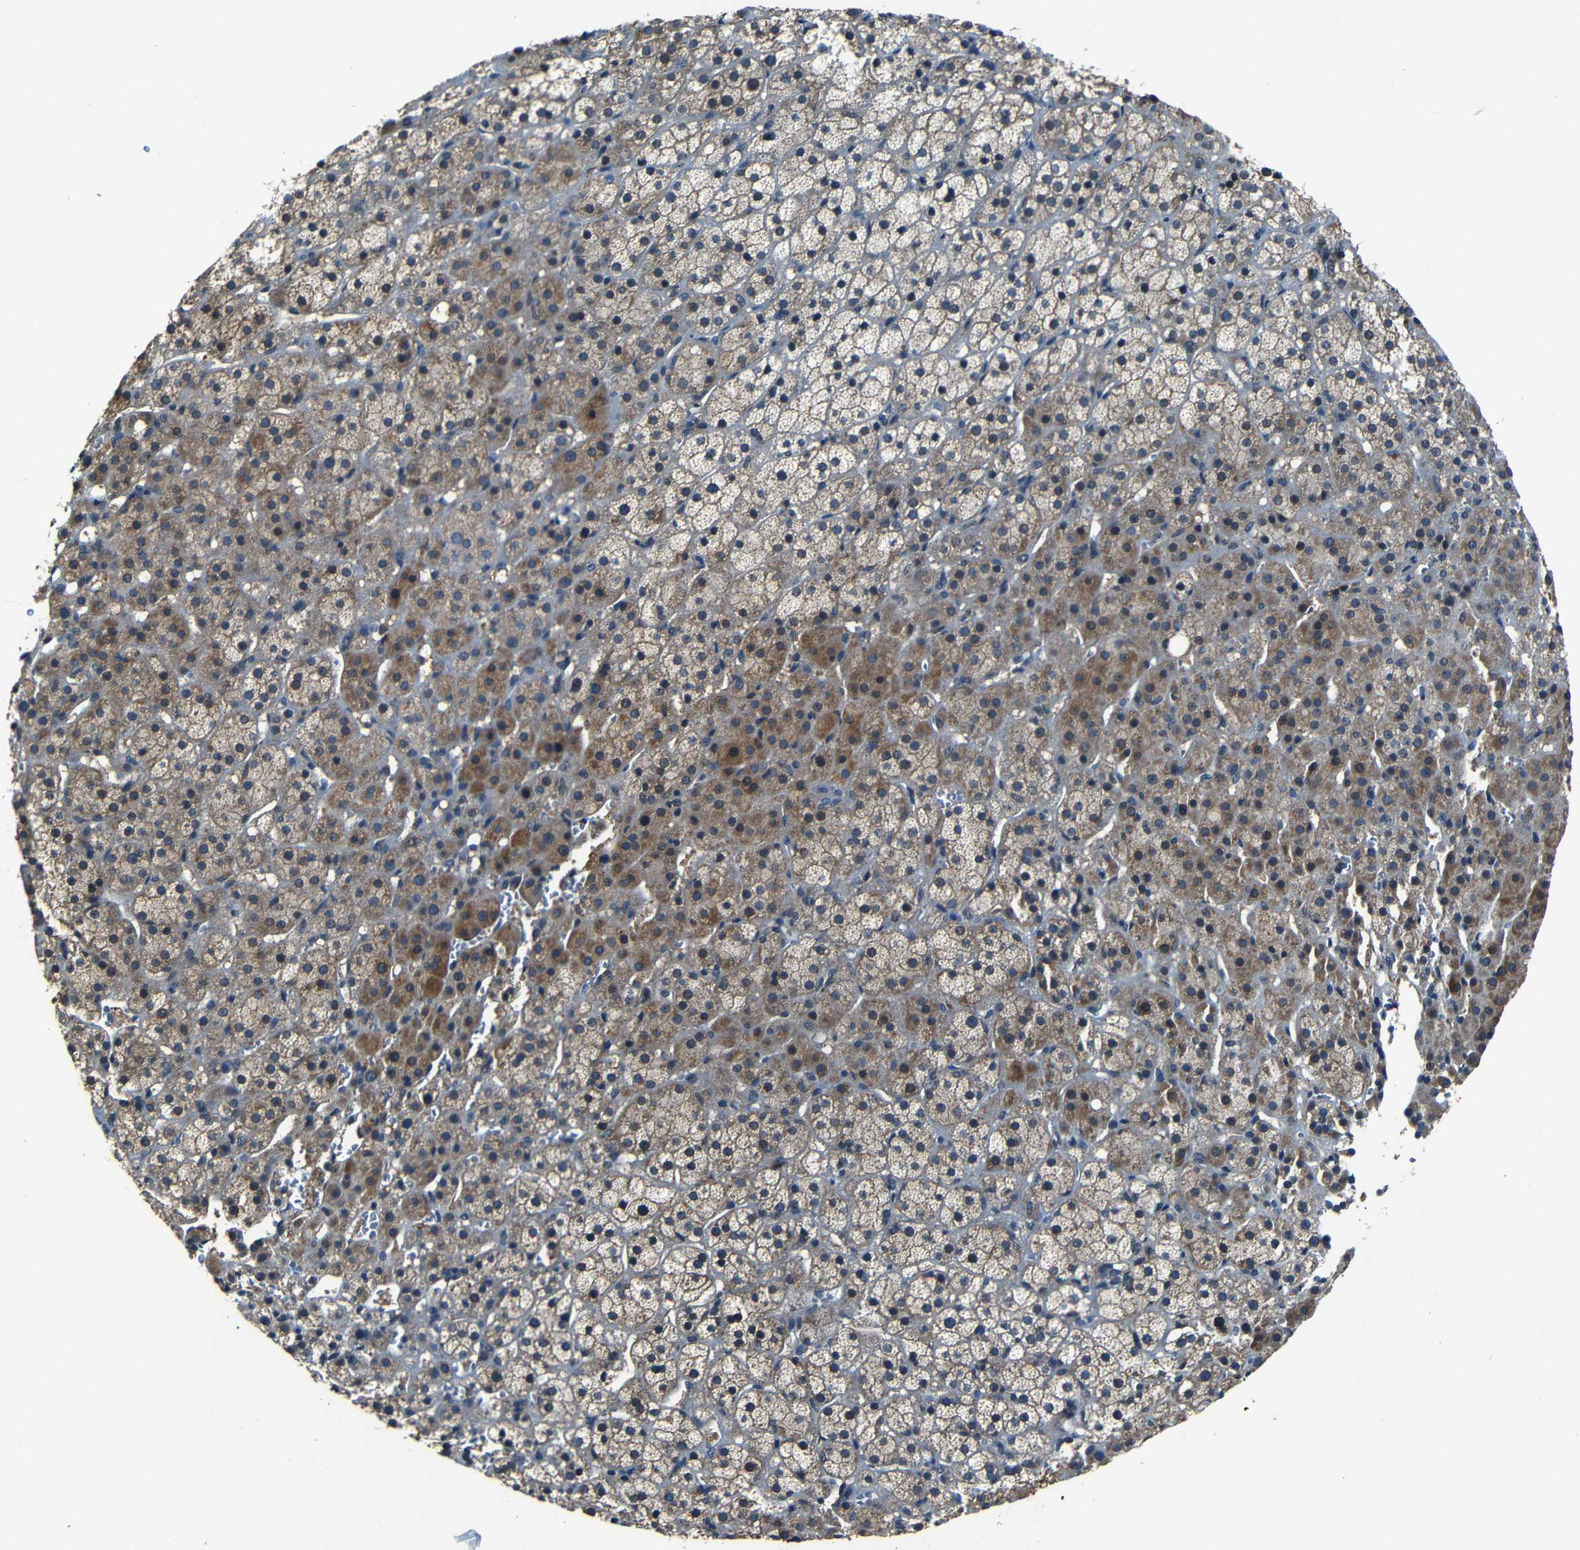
{"staining": {"intensity": "moderate", "quantity": ">75%", "location": "cytoplasmic/membranous"}, "tissue": "adrenal gland", "cell_type": "Glandular cells", "image_type": "normal", "snomed": [{"axis": "morphology", "description": "Normal tissue, NOS"}, {"axis": "topography", "description": "Adrenal gland"}], "caption": "A histopathology image showing moderate cytoplasmic/membranous expression in approximately >75% of glandular cells in unremarkable adrenal gland, as visualized by brown immunohistochemical staining.", "gene": "SLA", "patient": {"sex": "female", "age": 57}}